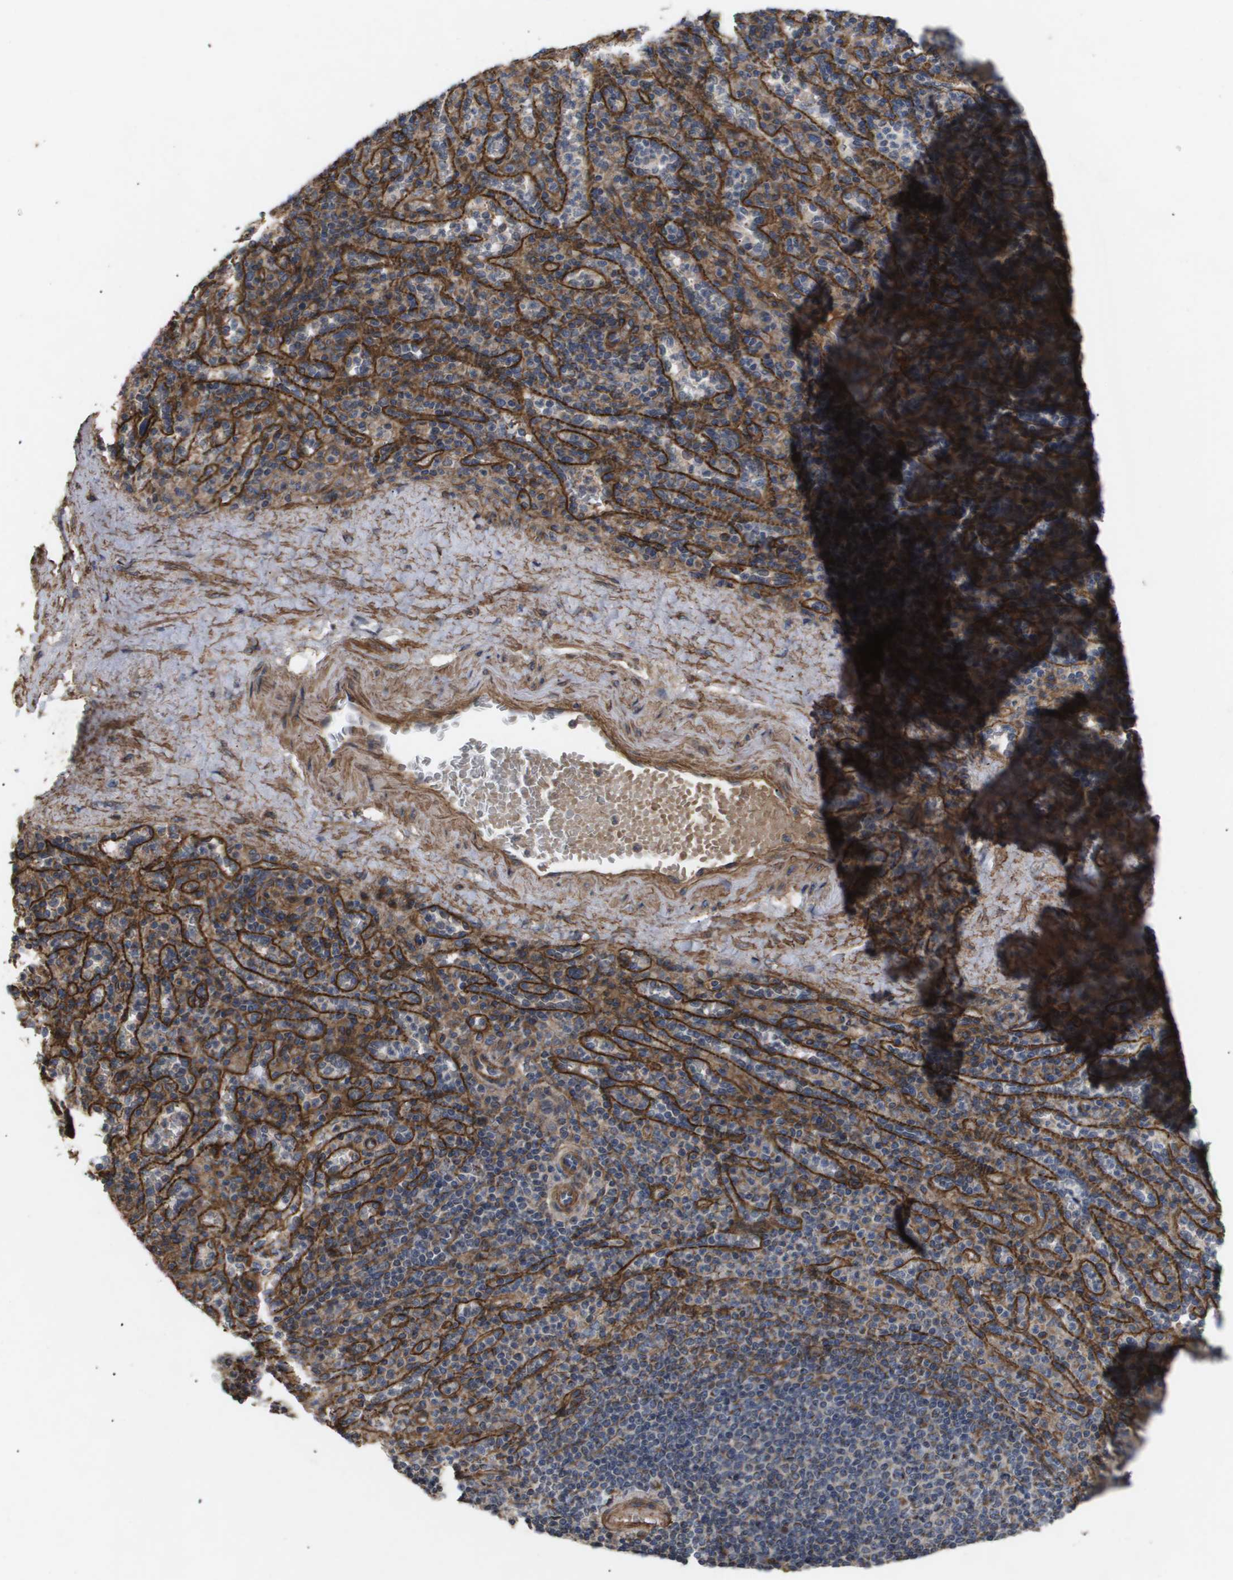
{"staining": {"intensity": "moderate", "quantity": "<25%", "location": "cytoplasmic/membranous"}, "tissue": "spleen", "cell_type": "Cells in red pulp", "image_type": "normal", "snomed": [{"axis": "morphology", "description": "Normal tissue, NOS"}, {"axis": "topography", "description": "Spleen"}], "caption": "Protein staining demonstrates moderate cytoplasmic/membranous staining in about <25% of cells in red pulp in benign spleen.", "gene": "TNS1", "patient": {"sex": "male", "age": 36}}